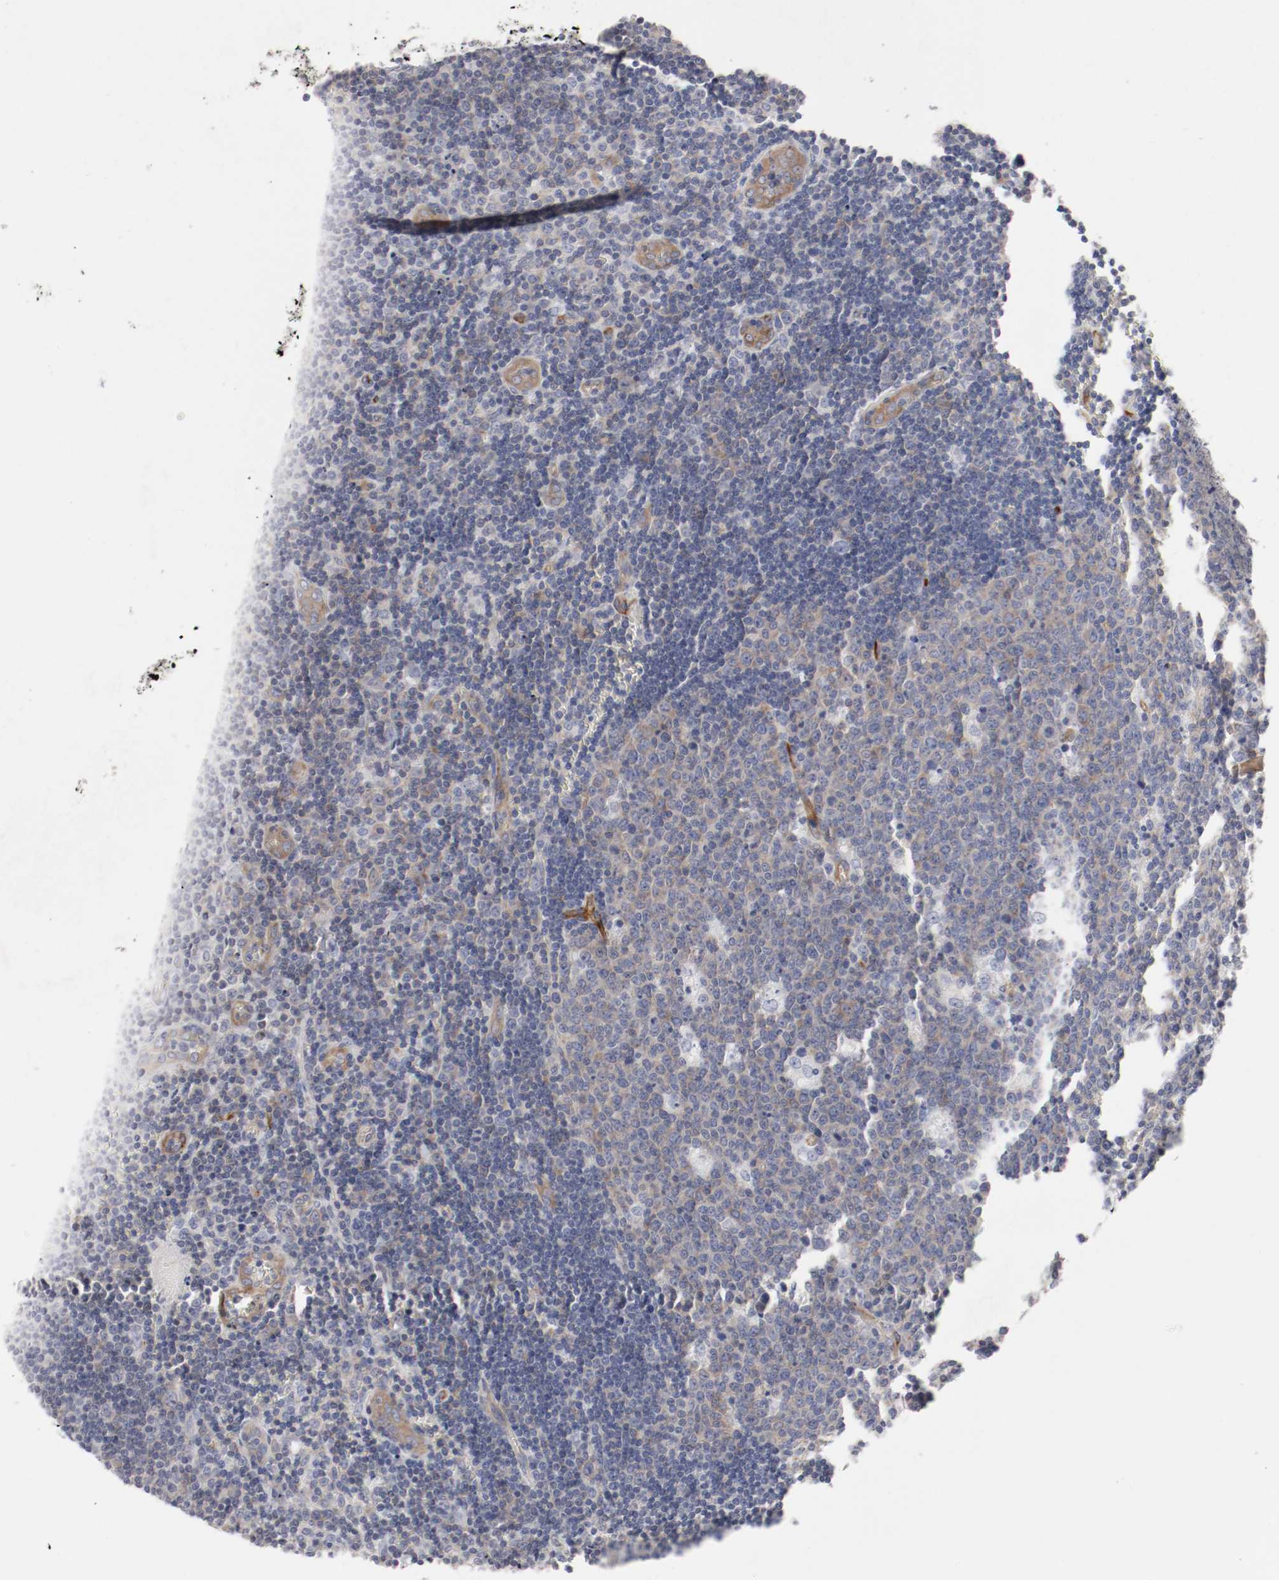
{"staining": {"intensity": "negative", "quantity": "none", "location": "none"}, "tissue": "lymph node", "cell_type": "Germinal center cells", "image_type": "normal", "snomed": [{"axis": "morphology", "description": "Normal tissue, NOS"}, {"axis": "topography", "description": "Lymph node"}, {"axis": "topography", "description": "Salivary gland"}], "caption": "Immunohistochemical staining of unremarkable human lymph node demonstrates no significant staining in germinal center cells. (Immunohistochemistry, brightfield microscopy, high magnification).", "gene": "GIT1", "patient": {"sex": "male", "age": 8}}